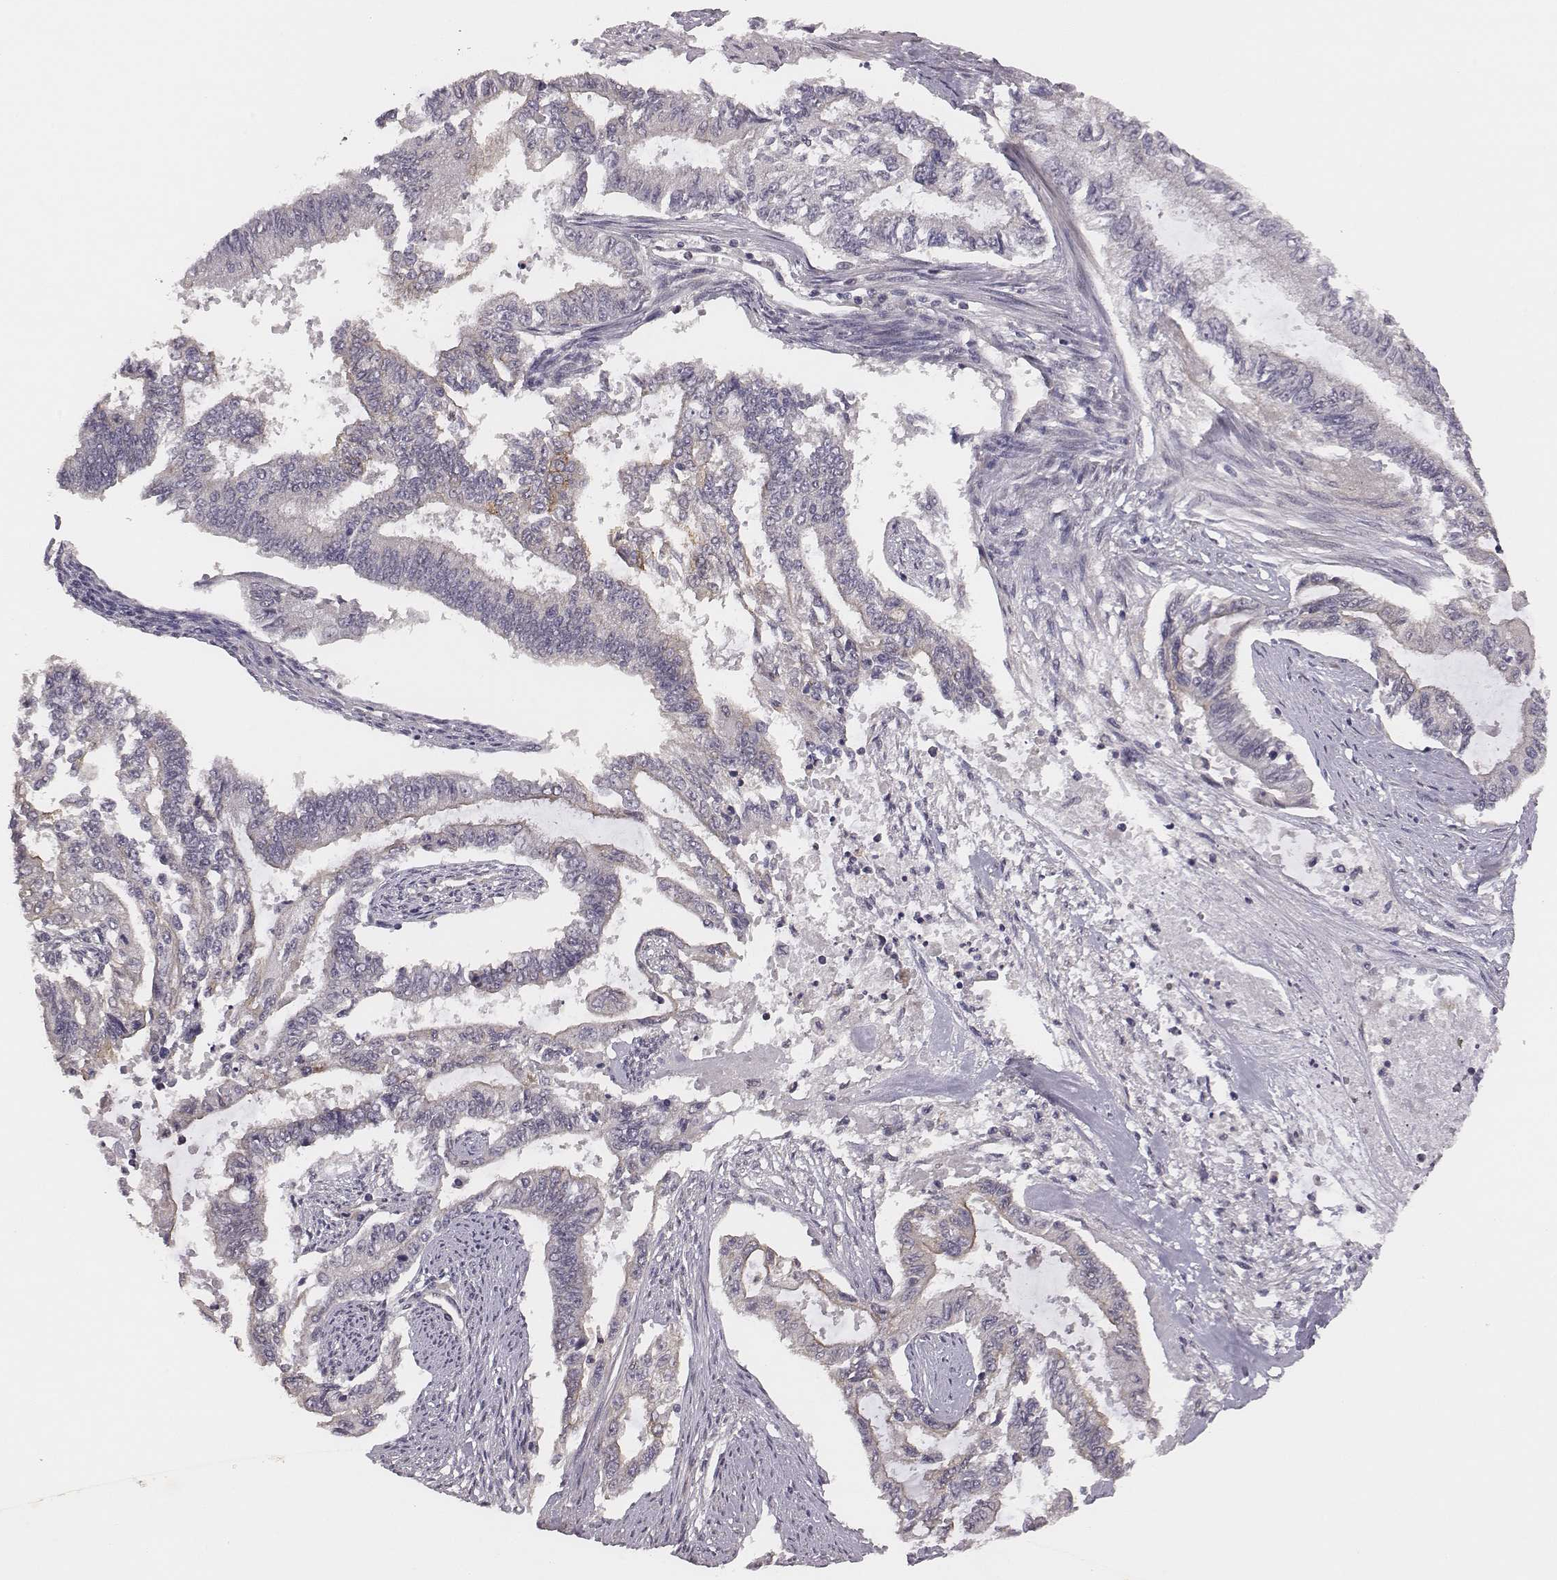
{"staining": {"intensity": "negative", "quantity": "none", "location": "none"}, "tissue": "endometrial cancer", "cell_type": "Tumor cells", "image_type": "cancer", "snomed": [{"axis": "morphology", "description": "Adenocarcinoma, NOS"}, {"axis": "topography", "description": "Uterus"}], "caption": "Micrograph shows no protein expression in tumor cells of endometrial adenocarcinoma tissue.", "gene": "SCARF1", "patient": {"sex": "female", "age": 59}}